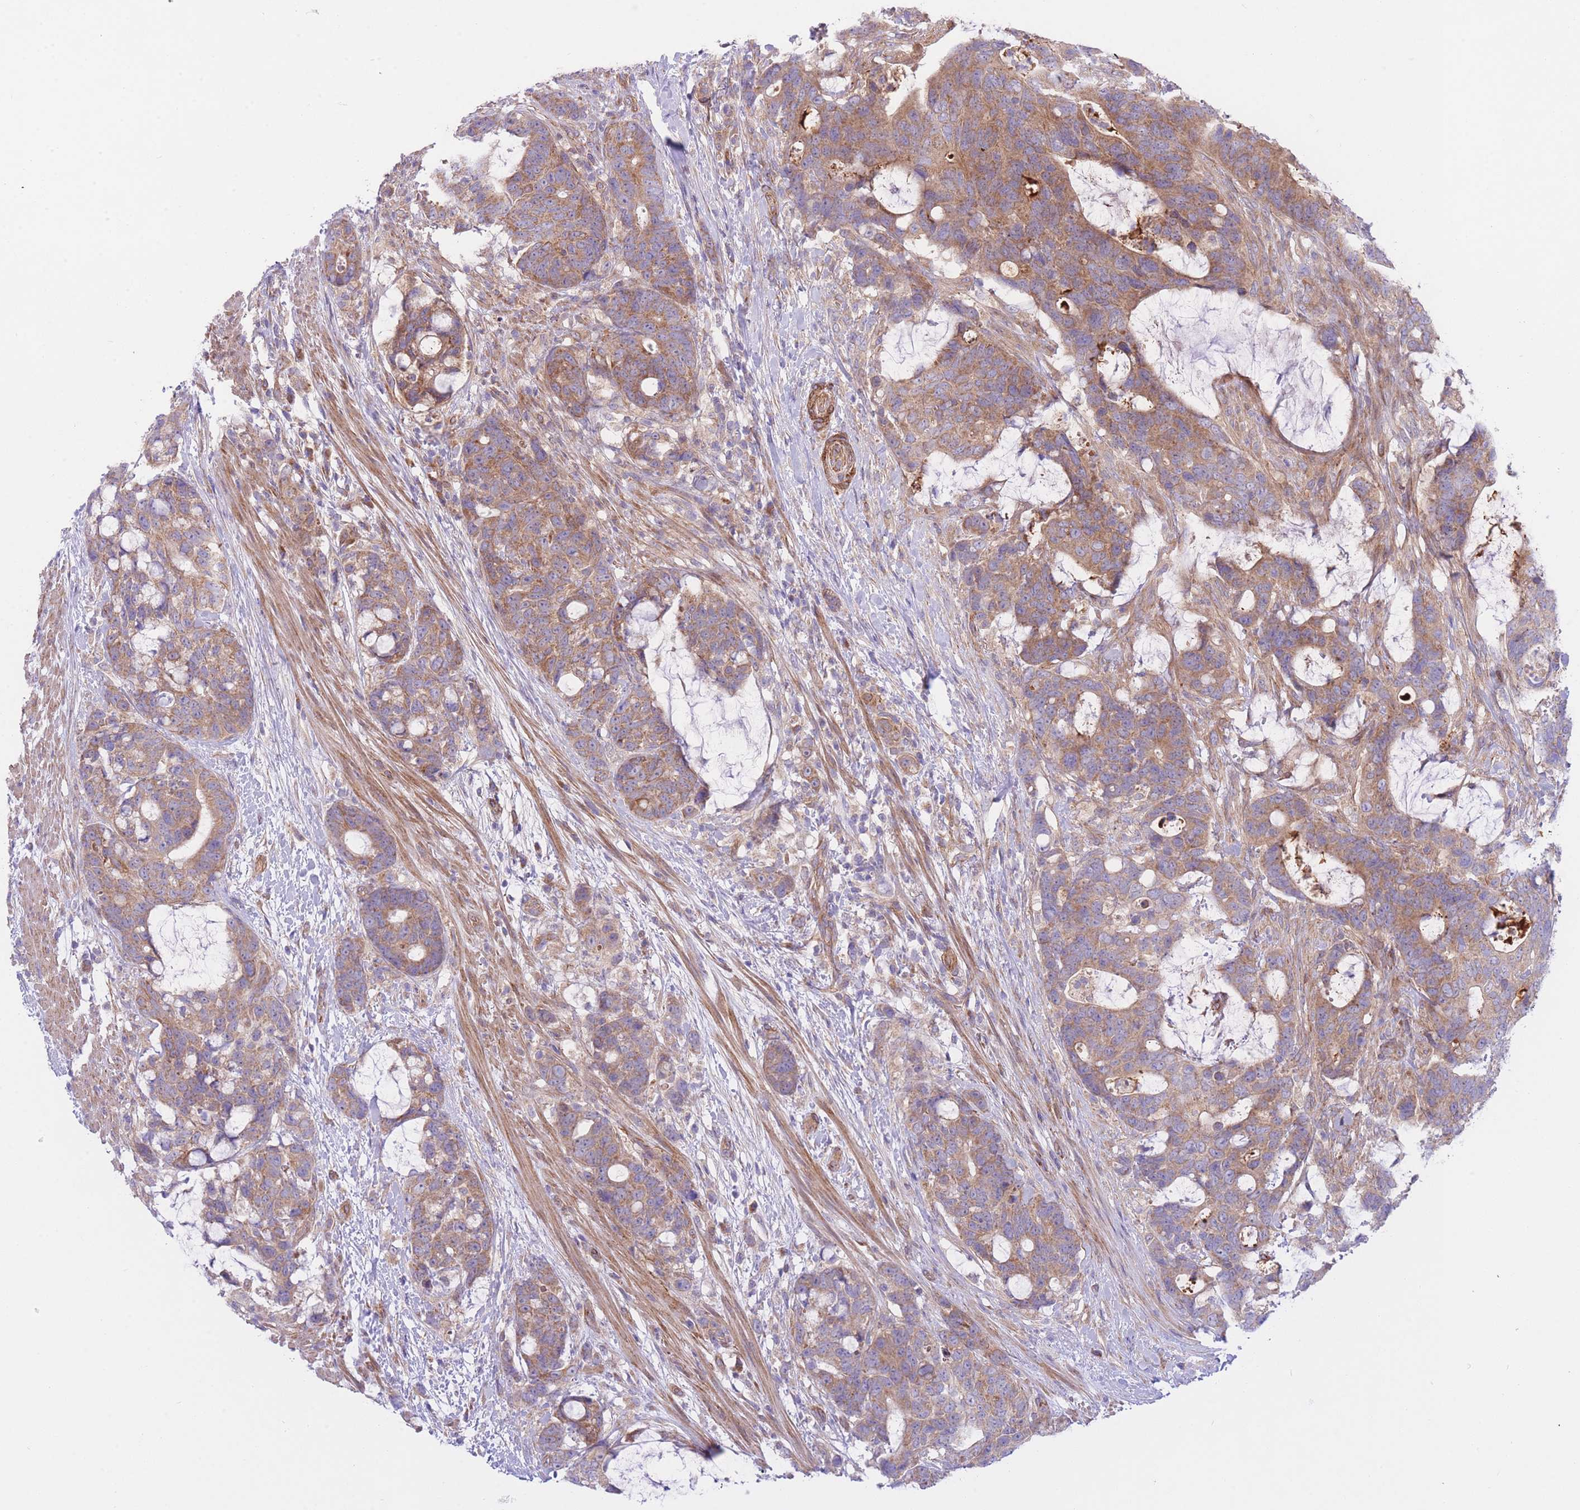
{"staining": {"intensity": "moderate", "quantity": ">75%", "location": "cytoplasmic/membranous"}, "tissue": "colorectal cancer", "cell_type": "Tumor cells", "image_type": "cancer", "snomed": [{"axis": "morphology", "description": "Adenocarcinoma, NOS"}, {"axis": "topography", "description": "Colon"}], "caption": "This micrograph shows colorectal cancer (adenocarcinoma) stained with immunohistochemistry (IHC) to label a protein in brown. The cytoplasmic/membranous of tumor cells show moderate positivity for the protein. Nuclei are counter-stained blue.", "gene": "CHAC1", "patient": {"sex": "female", "age": 82}}